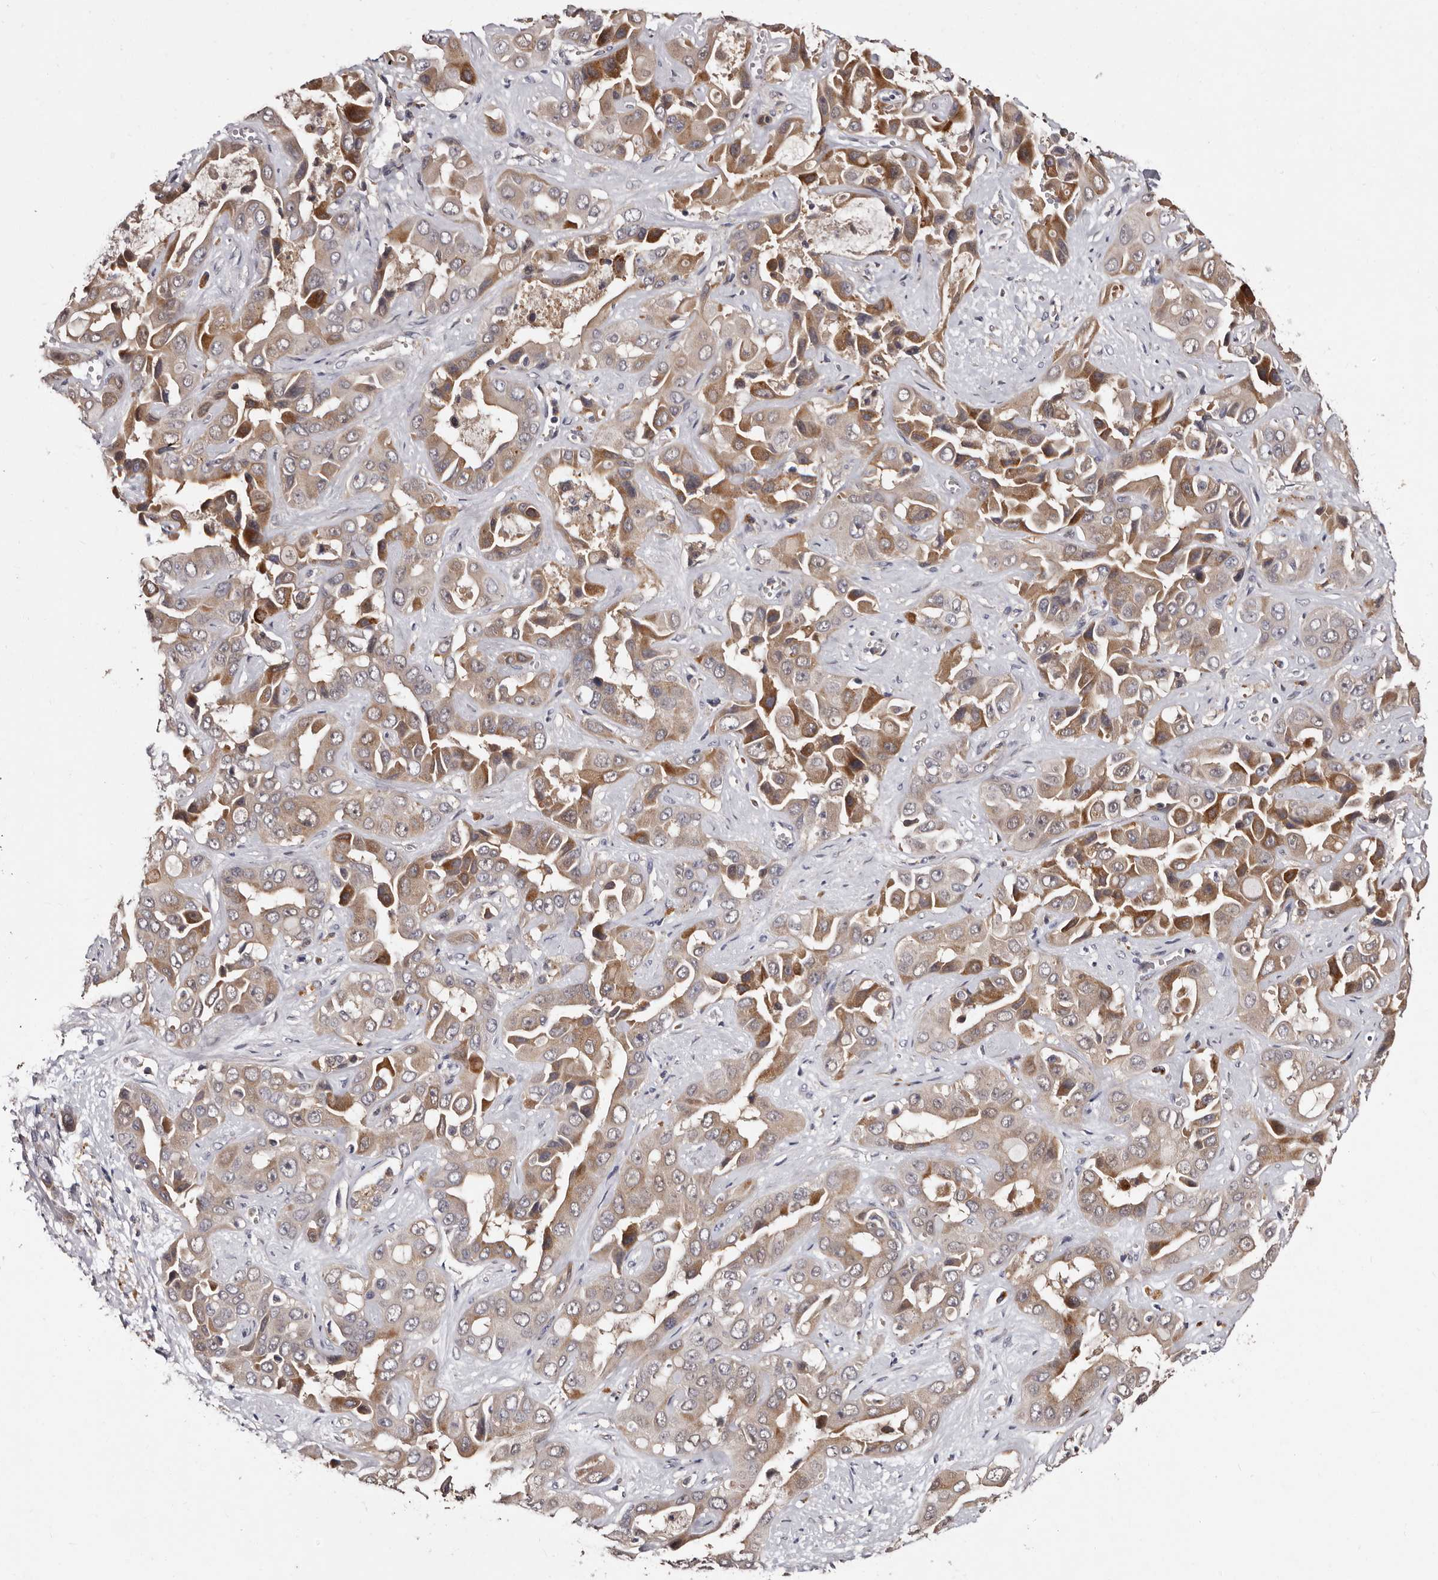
{"staining": {"intensity": "moderate", "quantity": ">75%", "location": "cytoplasmic/membranous"}, "tissue": "liver cancer", "cell_type": "Tumor cells", "image_type": "cancer", "snomed": [{"axis": "morphology", "description": "Cholangiocarcinoma"}, {"axis": "topography", "description": "Liver"}], "caption": "Moderate cytoplasmic/membranous protein expression is identified in about >75% of tumor cells in liver cholangiocarcinoma. (Stains: DAB (3,3'-diaminobenzidine) in brown, nuclei in blue, Microscopy: brightfield microscopy at high magnification).", "gene": "DNPH1", "patient": {"sex": "female", "age": 52}}